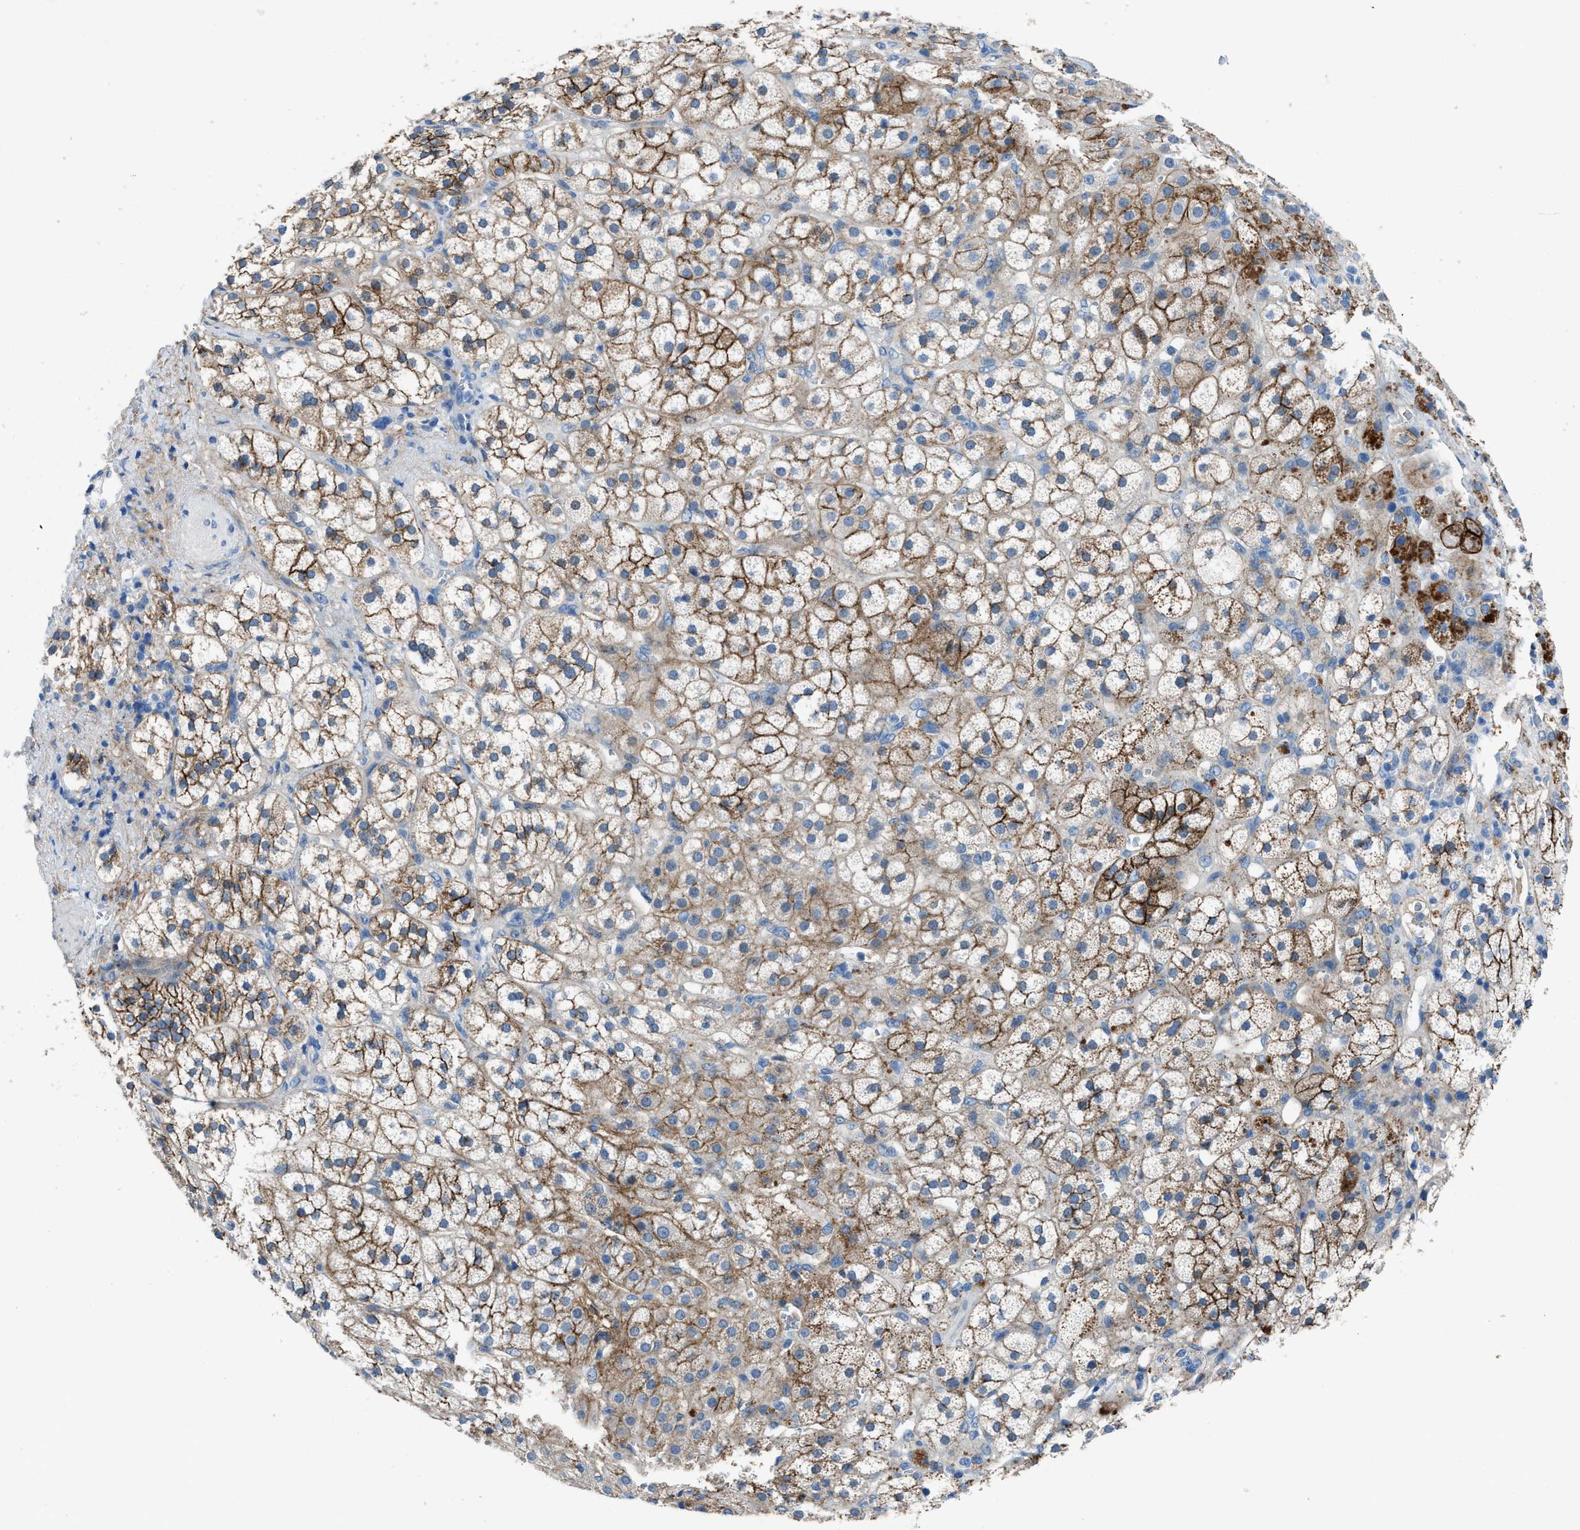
{"staining": {"intensity": "strong", "quantity": ">75%", "location": "cytoplasmic/membranous"}, "tissue": "adrenal gland", "cell_type": "Glandular cells", "image_type": "normal", "snomed": [{"axis": "morphology", "description": "Normal tissue, NOS"}, {"axis": "topography", "description": "Adrenal gland"}], "caption": "This photomicrograph reveals normal adrenal gland stained with immunohistochemistry (IHC) to label a protein in brown. The cytoplasmic/membranous of glandular cells show strong positivity for the protein. Nuclei are counter-stained blue.", "gene": "PTGFRN", "patient": {"sex": "male", "age": 56}}